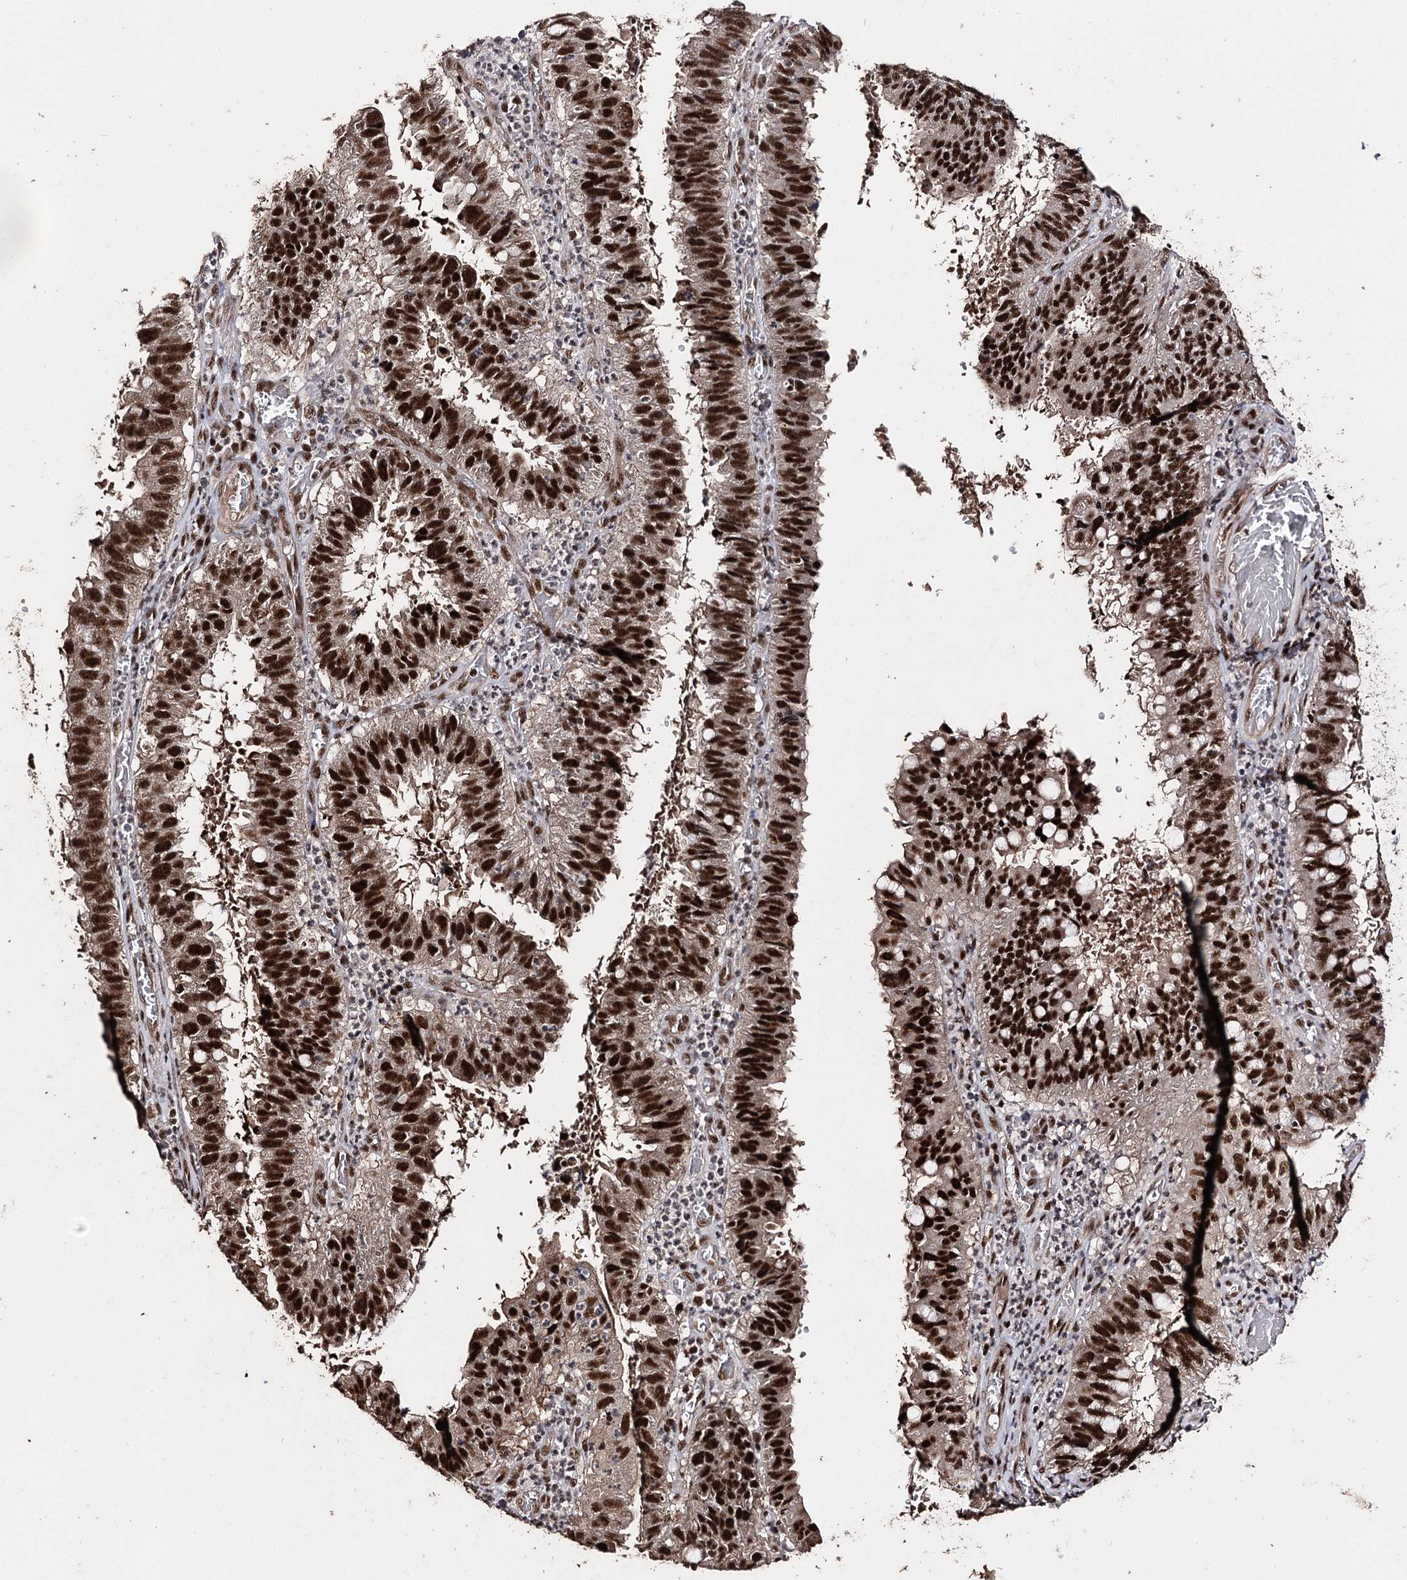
{"staining": {"intensity": "strong", "quantity": ">75%", "location": "nuclear"}, "tissue": "stomach cancer", "cell_type": "Tumor cells", "image_type": "cancer", "snomed": [{"axis": "morphology", "description": "Adenocarcinoma, NOS"}, {"axis": "topography", "description": "Stomach"}], "caption": "Immunohistochemistry (IHC) of stomach cancer shows high levels of strong nuclear positivity in about >75% of tumor cells. The staining is performed using DAB brown chromogen to label protein expression. The nuclei are counter-stained blue using hematoxylin.", "gene": "U2SURP", "patient": {"sex": "male", "age": 59}}